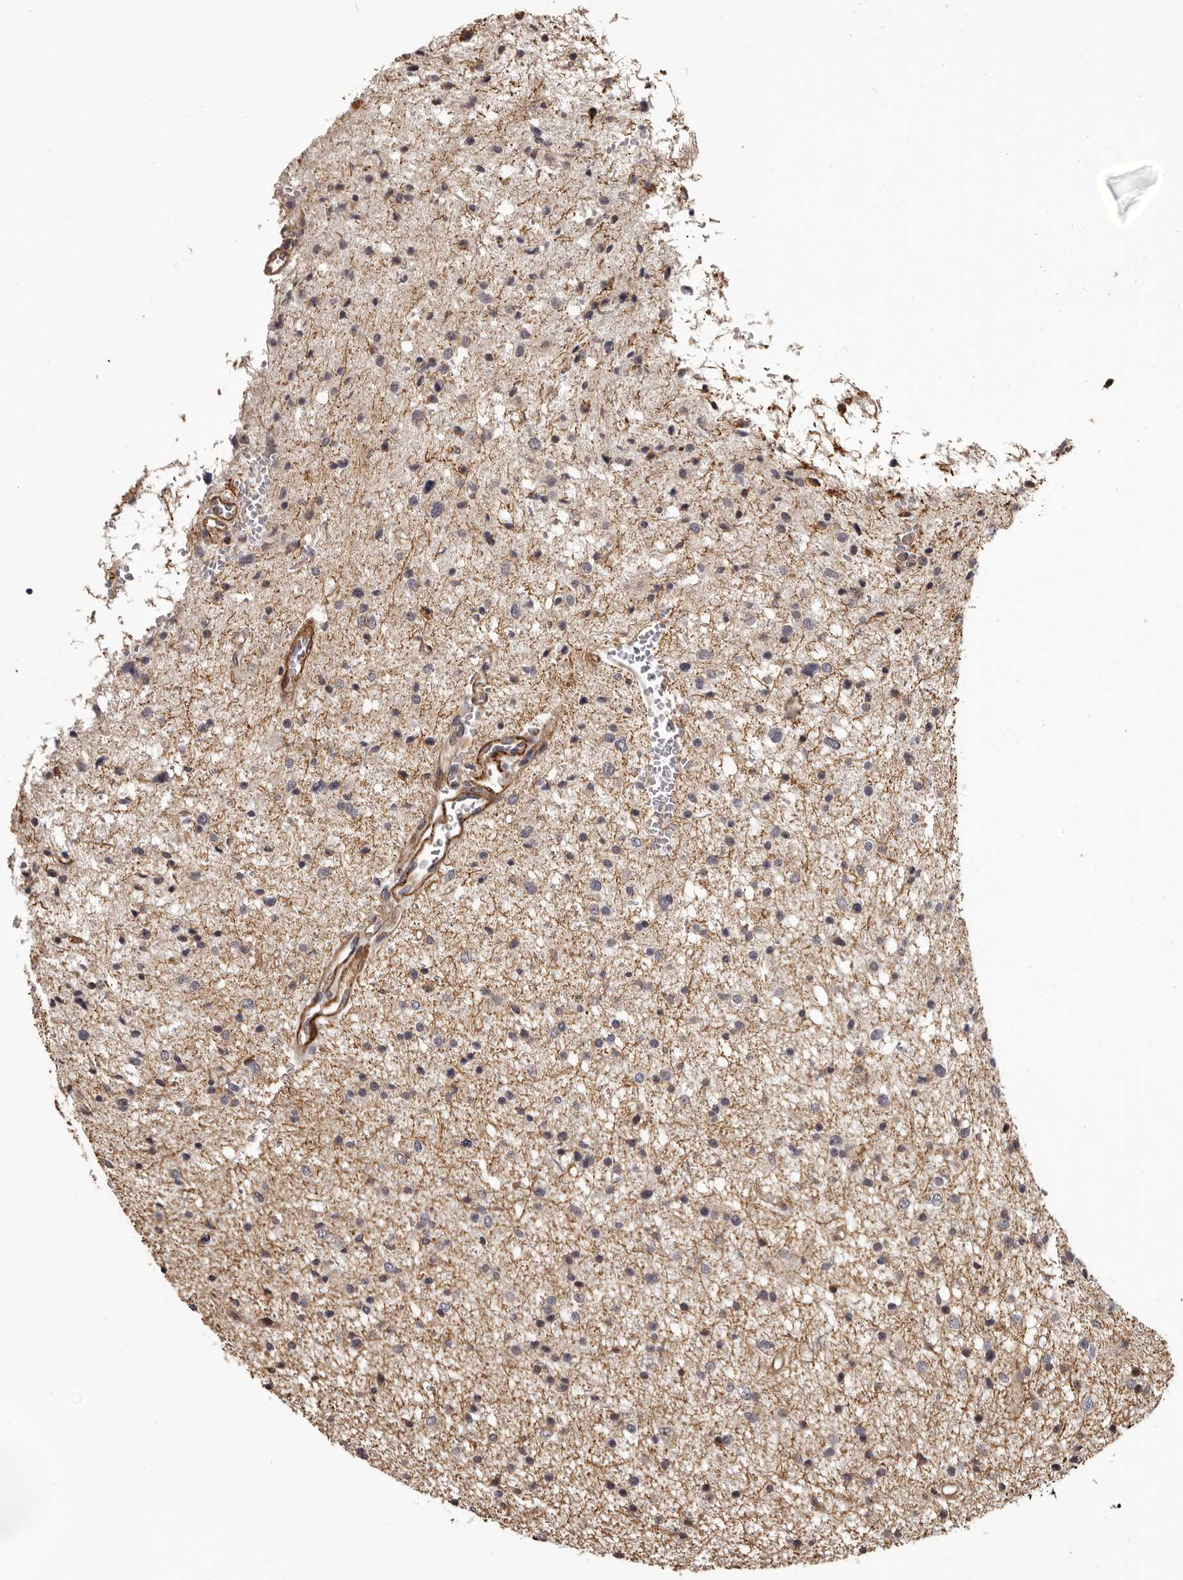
{"staining": {"intensity": "negative", "quantity": "none", "location": "none"}, "tissue": "glioma", "cell_type": "Tumor cells", "image_type": "cancer", "snomed": [{"axis": "morphology", "description": "Glioma, malignant, Low grade"}, {"axis": "topography", "description": "Brain"}], "caption": "IHC of malignant glioma (low-grade) demonstrates no expression in tumor cells.", "gene": "SLITRK6", "patient": {"sex": "female", "age": 37}}